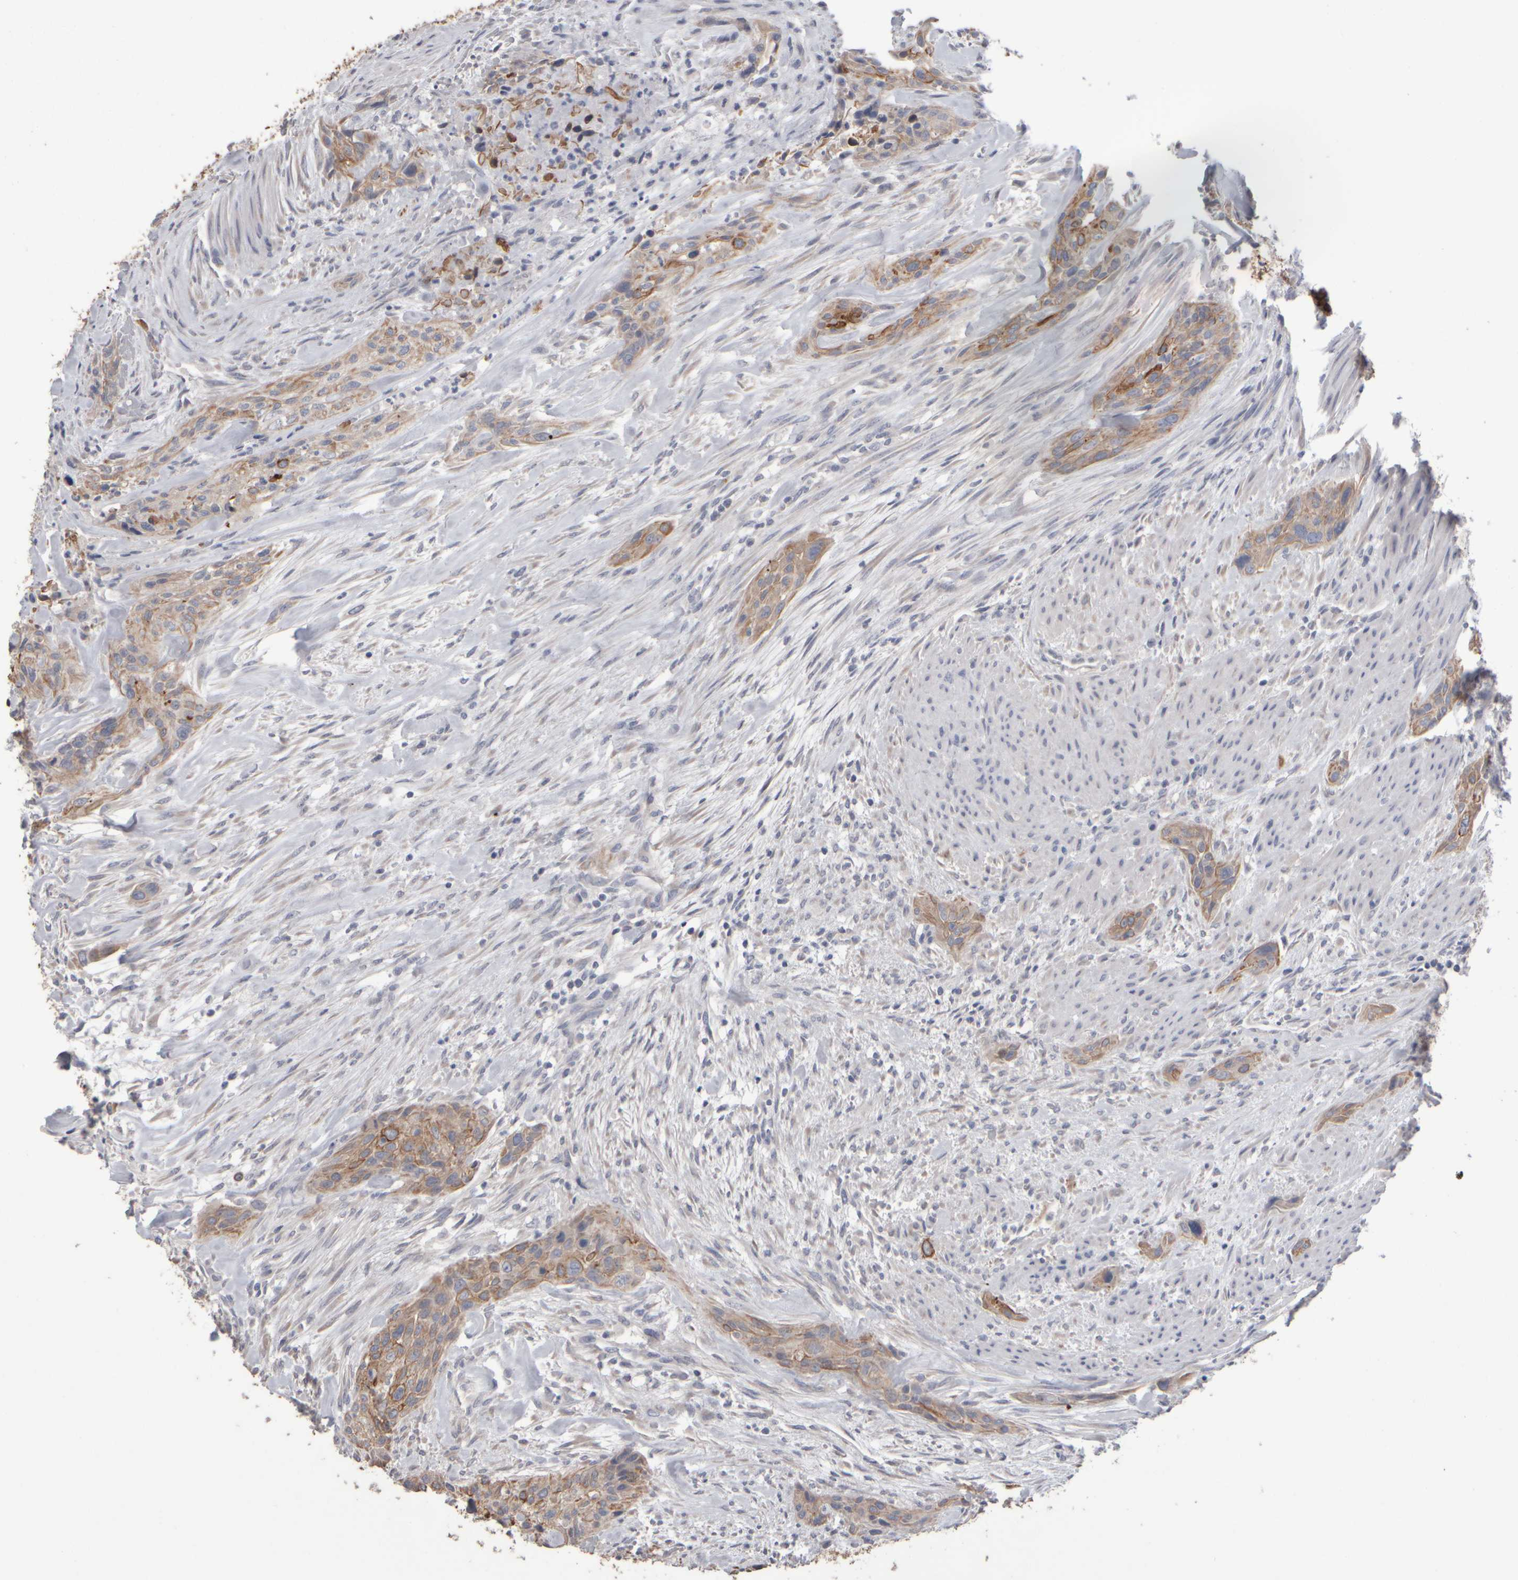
{"staining": {"intensity": "weak", "quantity": ">75%", "location": "cytoplasmic/membranous"}, "tissue": "urothelial cancer", "cell_type": "Tumor cells", "image_type": "cancer", "snomed": [{"axis": "morphology", "description": "Urothelial carcinoma, High grade"}, {"axis": "topography", "description": "Urinary bladder"}], "caption": "This is an image of IHC staining of urothelial cancer, which shows weak staining in the cytoplasmic/membranous of tumor cells.", "gene": "EPHX2", "patient": {"sex": "male", "age": 35}}